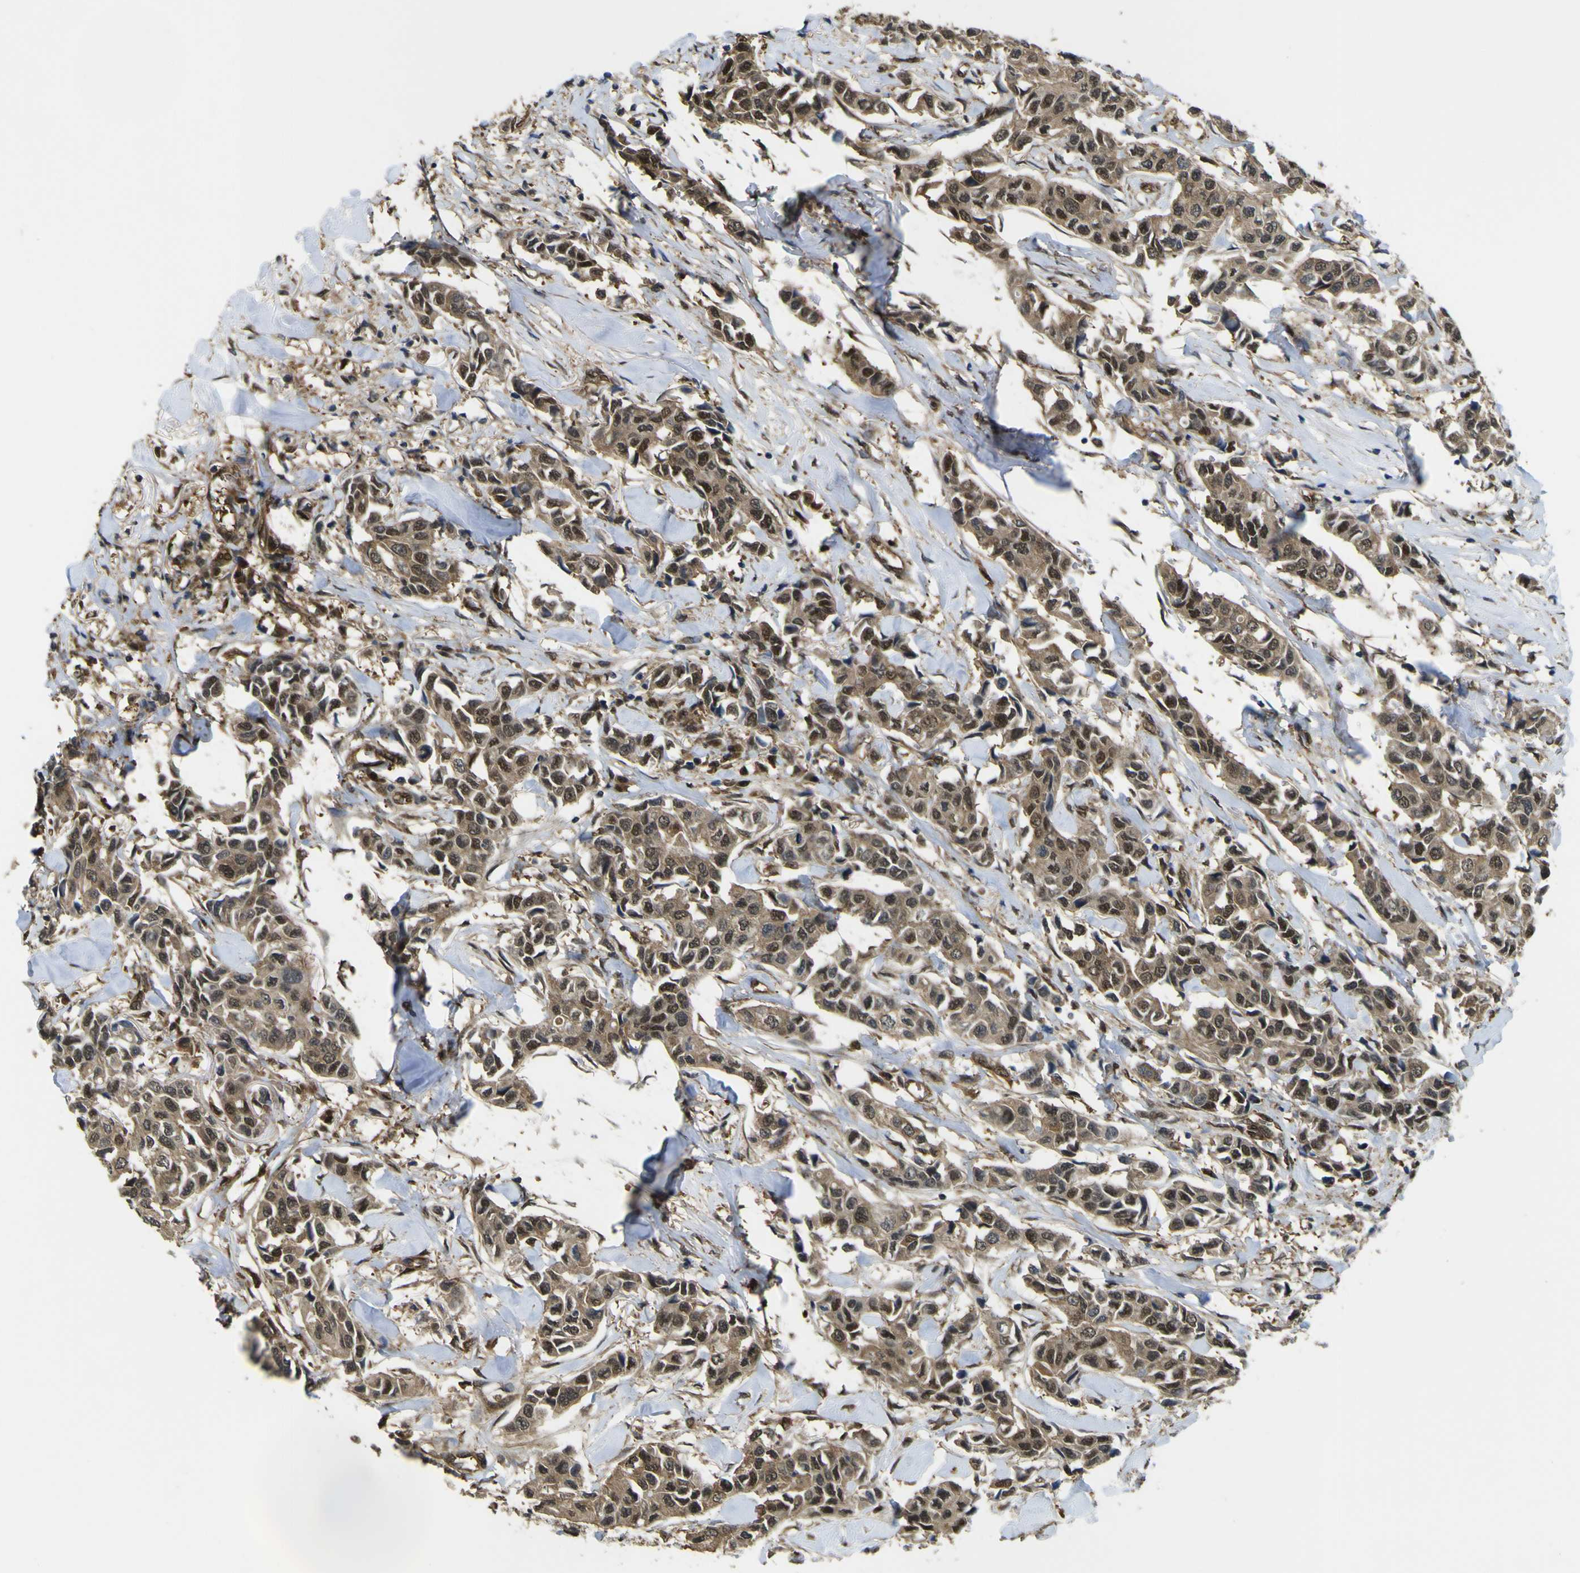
{"staining": {"intensity": "moderate", "quantity": ">75%", "location": "cytoplasmic/membranous,nuclear"}, "tissue": "breast cancer", "cell_type": "Tumor cells", "image_type": "cancer", "snomed": [{"axis": "morphology", "description": "Duct carcinoma"}, {"axis": "topography", "description": "Breast"}], "caption": "The histopathology image exhibits immunohistochemical staining of breast cancer. There is moderate cytoplasmic/membranous and nuclear expression is present in approximately >75% of tumor cells.", "gene": "YWHAG", "patient": {"sex": "female", "age": 80}}